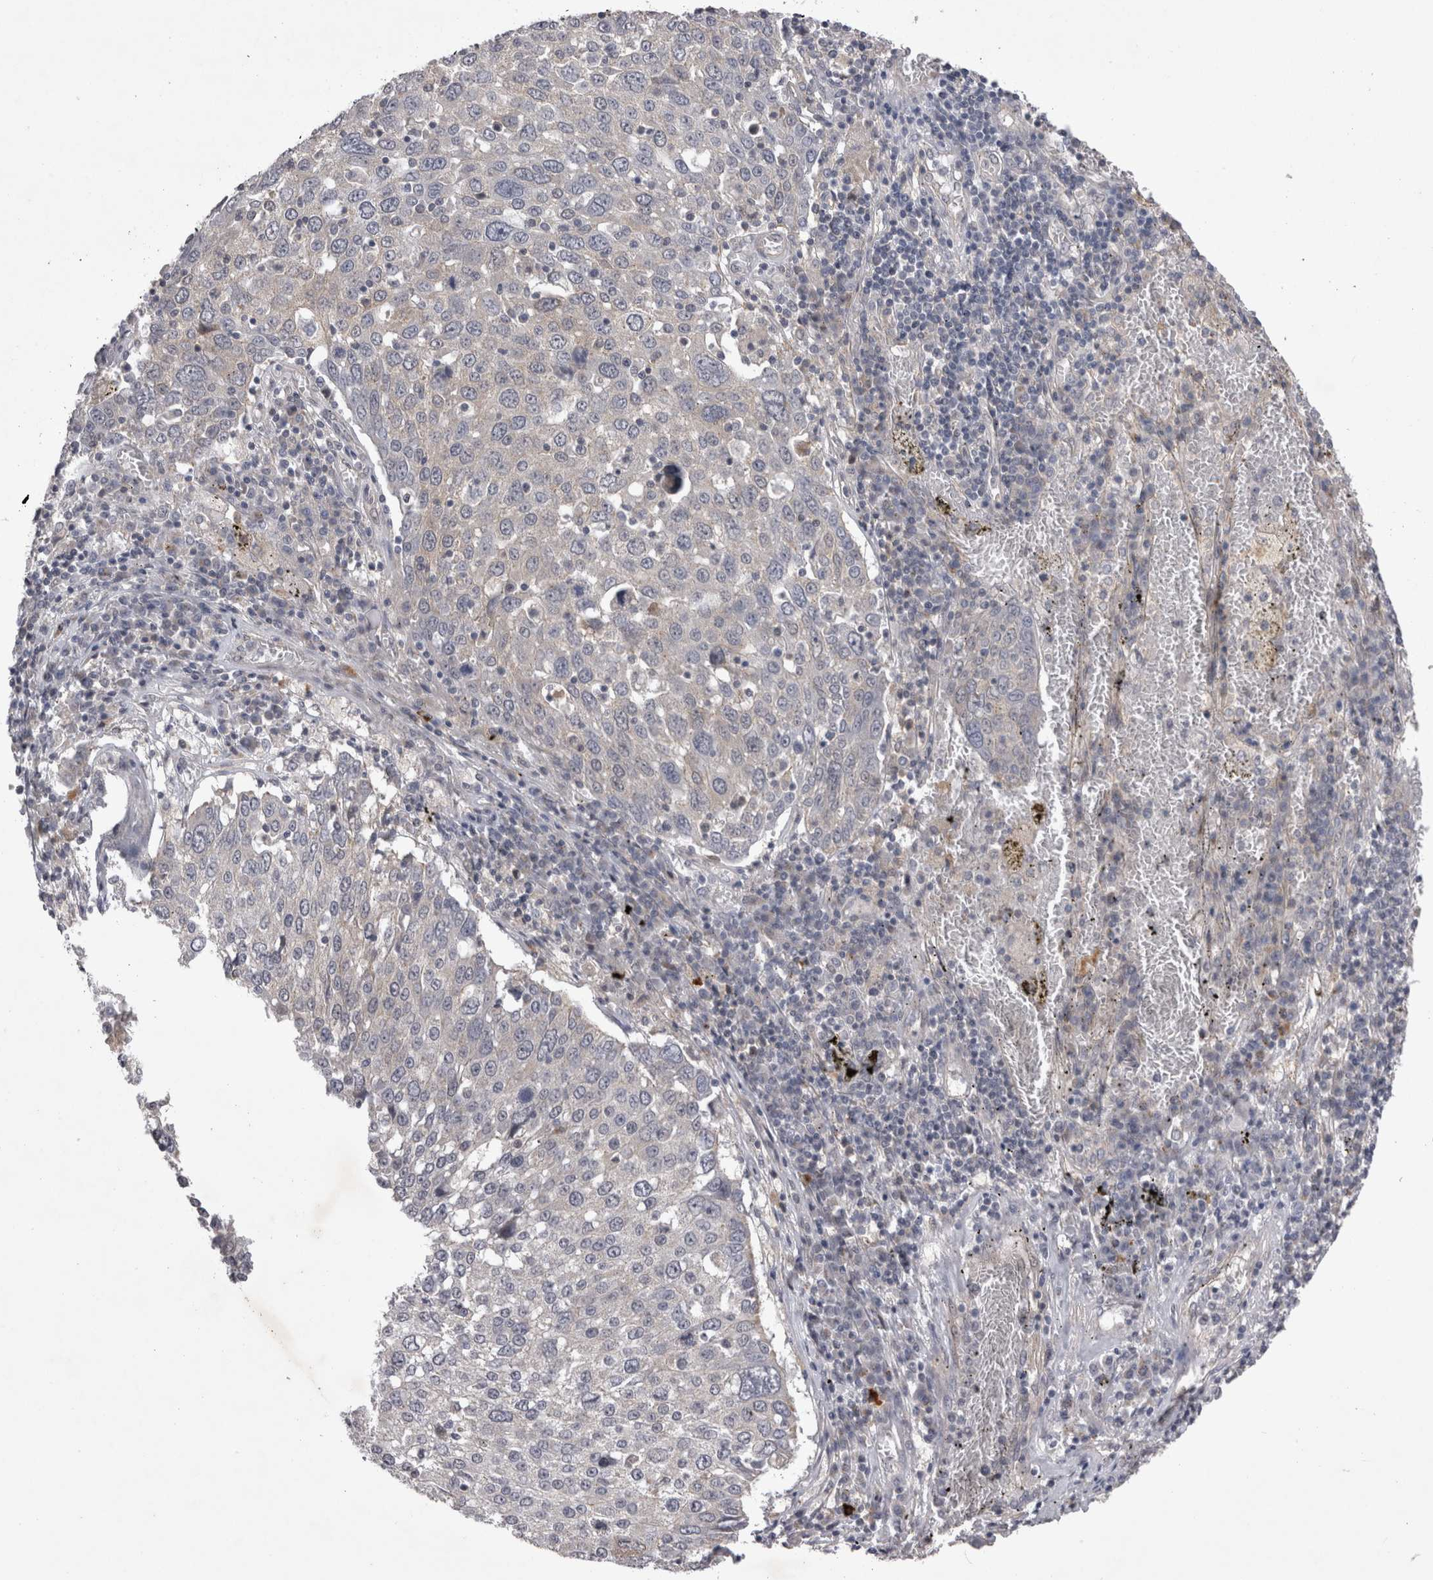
{"staining": {"intensity": "negative", "quantity": "none", "location": "none"}, "tissue": "lung cancer", "cell_type": "Tumor cells", "image_type": "cancer", "snomed": [{"axis": "morphology", "description": "Squamous cell carcinoma, NOS"}, {"axis": "topography", "description": "Lung"}], "caption": "Immunohistochemistry (IHC) histopathology image of human lung cancer stained for a protein (brown), which demonstrates no staining in tumor cells.", "gene": "CTBS", "patient": {"sex": "male", "age": 65}}